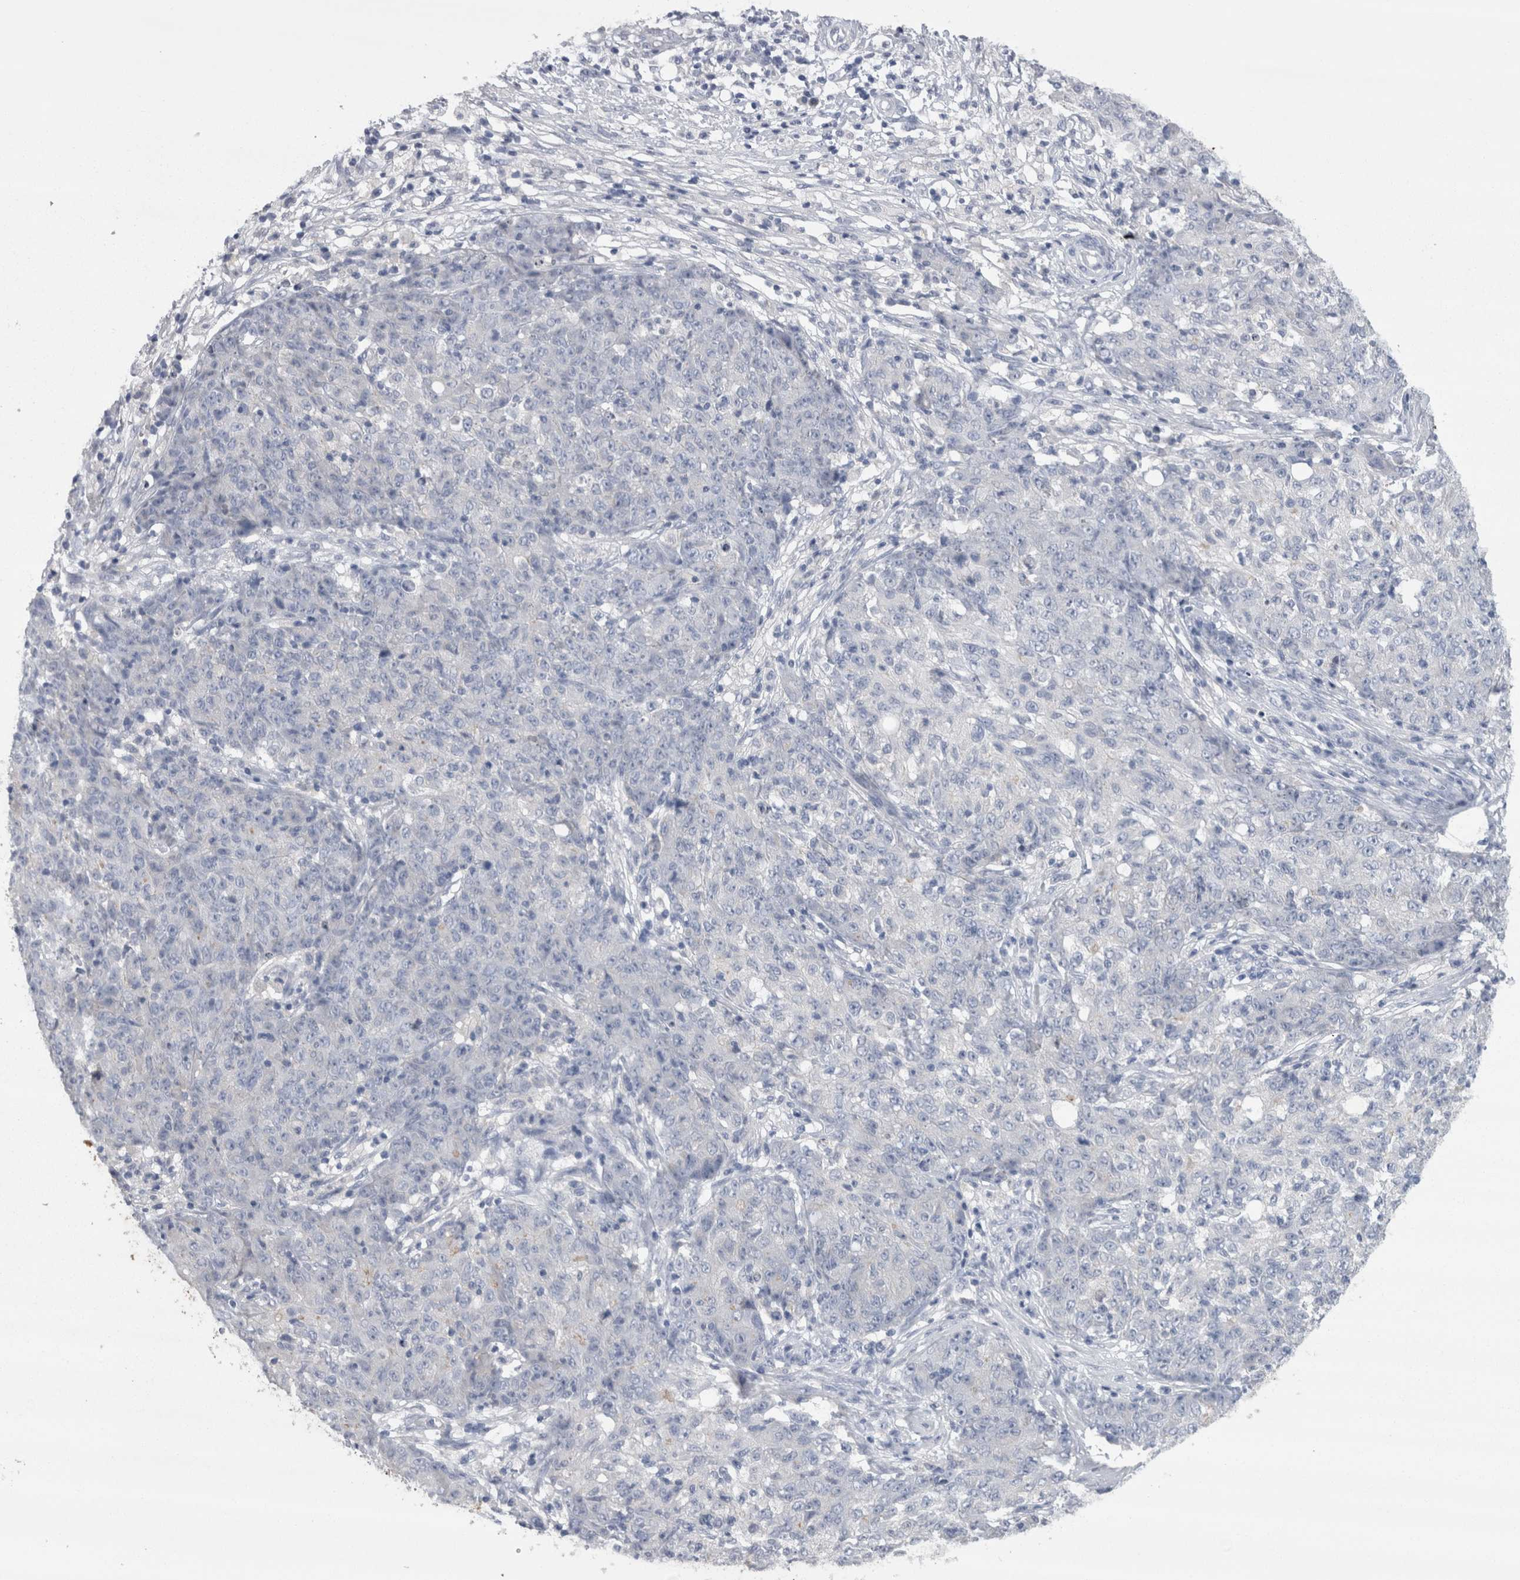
{"staining": {"intensity": "negative", "quantity": "none", "location": "none"}, "tissue": "ovarian cancer", "cell_type": "Tumor cells", "image_type": "cancer", "snomed": [{"axis": "morphology", "description": "Carcinoma, endometroid"}, {"axis": "topography", "description": "Ovary"}], "caption": "Ovarian endometroid carcinoma was stained to show a protein in brown. There is no significant expression in tumor cells. (DAB immunohistochemistry (IHC) visualized using brightfield microscopy, high magnification).", "gene": "REG1A", "patient": {"sex": "female", "age": 42}}